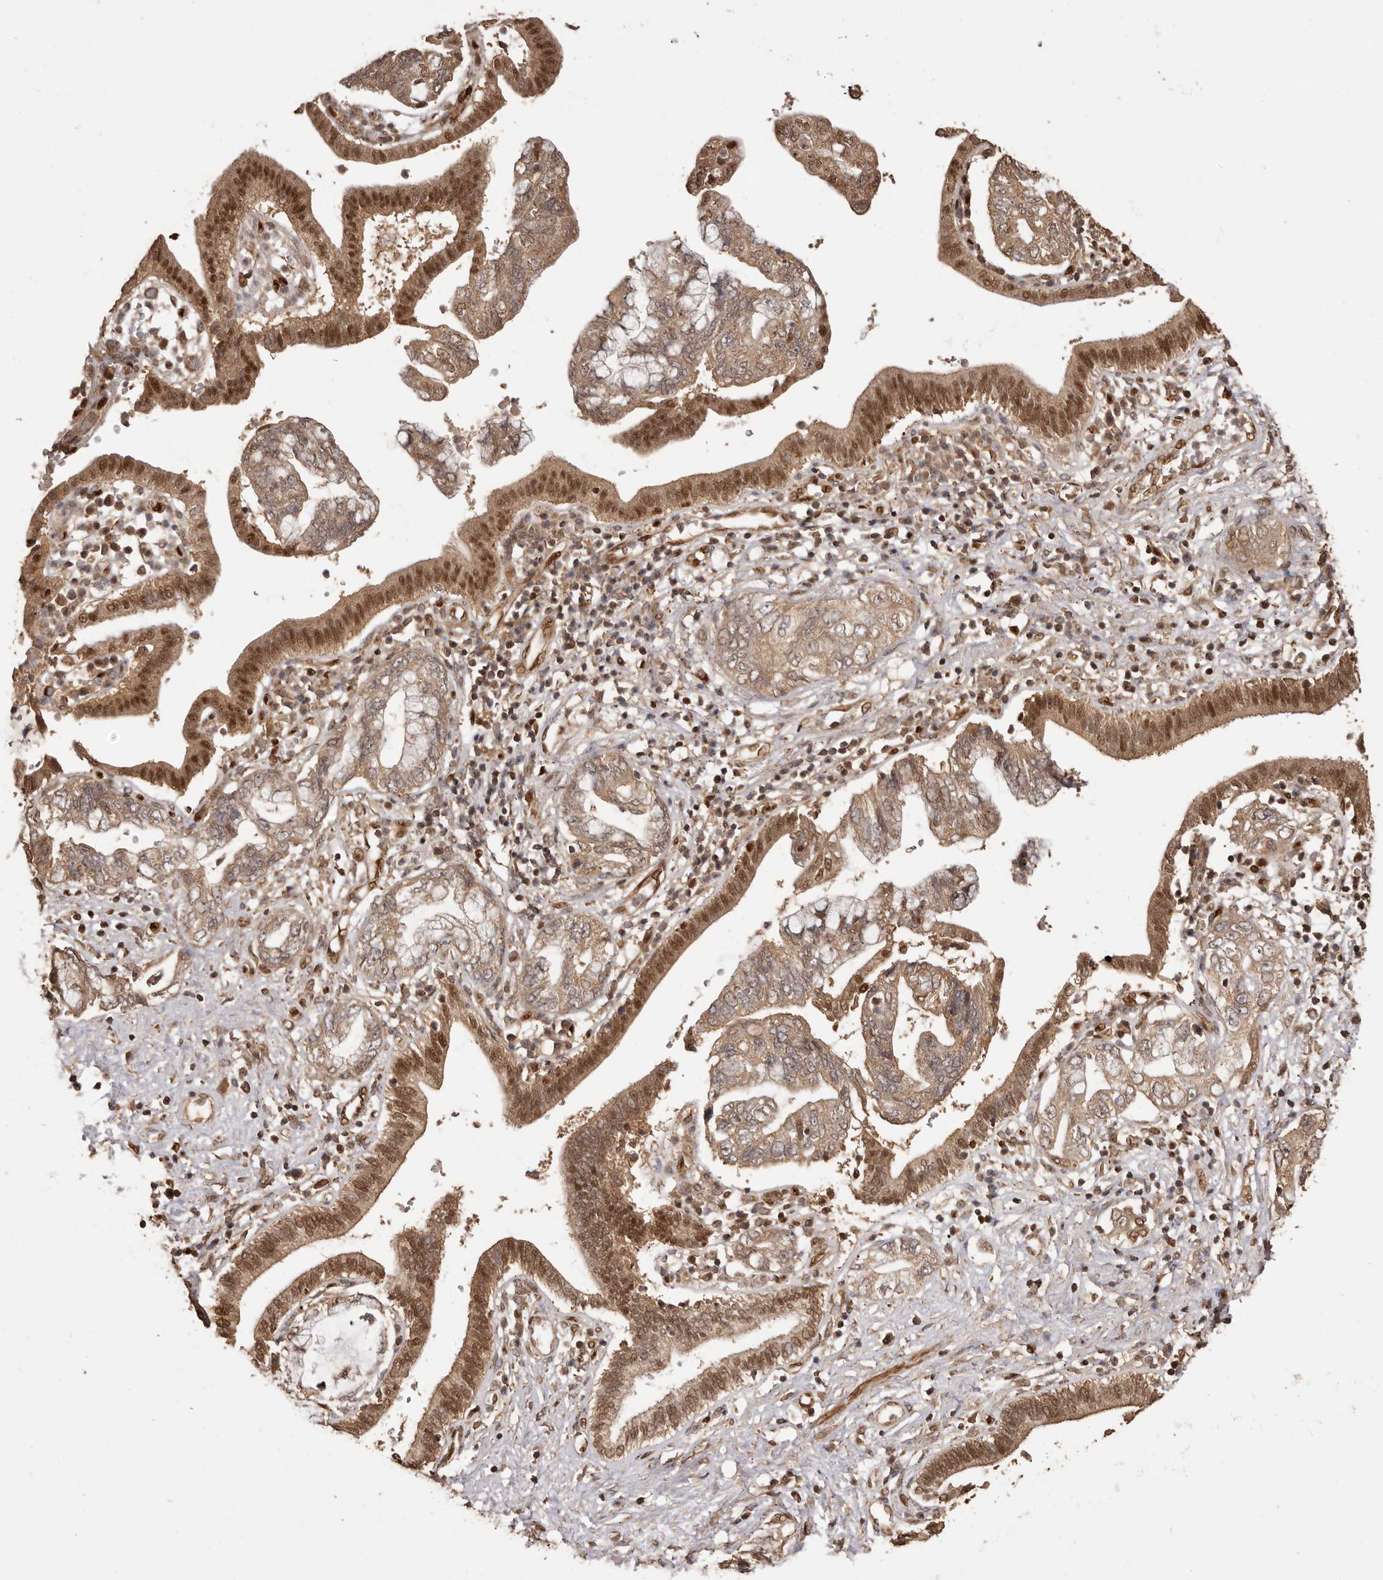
{"staining": {"intensity": "moderate", "quantity": ">75%", "location": "cytoplasmic/membranous,nuclear"}, "tissue": "pancreatic cancer", "cell_type": "Tumor cells", "image_type": "cancer", "snomed": [{"axis": "morphology", "description": "Adenocarcinoma, NOS"}, {"axis": "topography", "description": "Pancreas"}], "caption": "The histopathology image shows a brown stain indicating the presence of a protein in the cytoplasmic/membranous and nuclear of tumor cells in pancreatic adenocarcinoma.", "gene": "UBR2", "patient": {"sex": "female", "age": 73}}